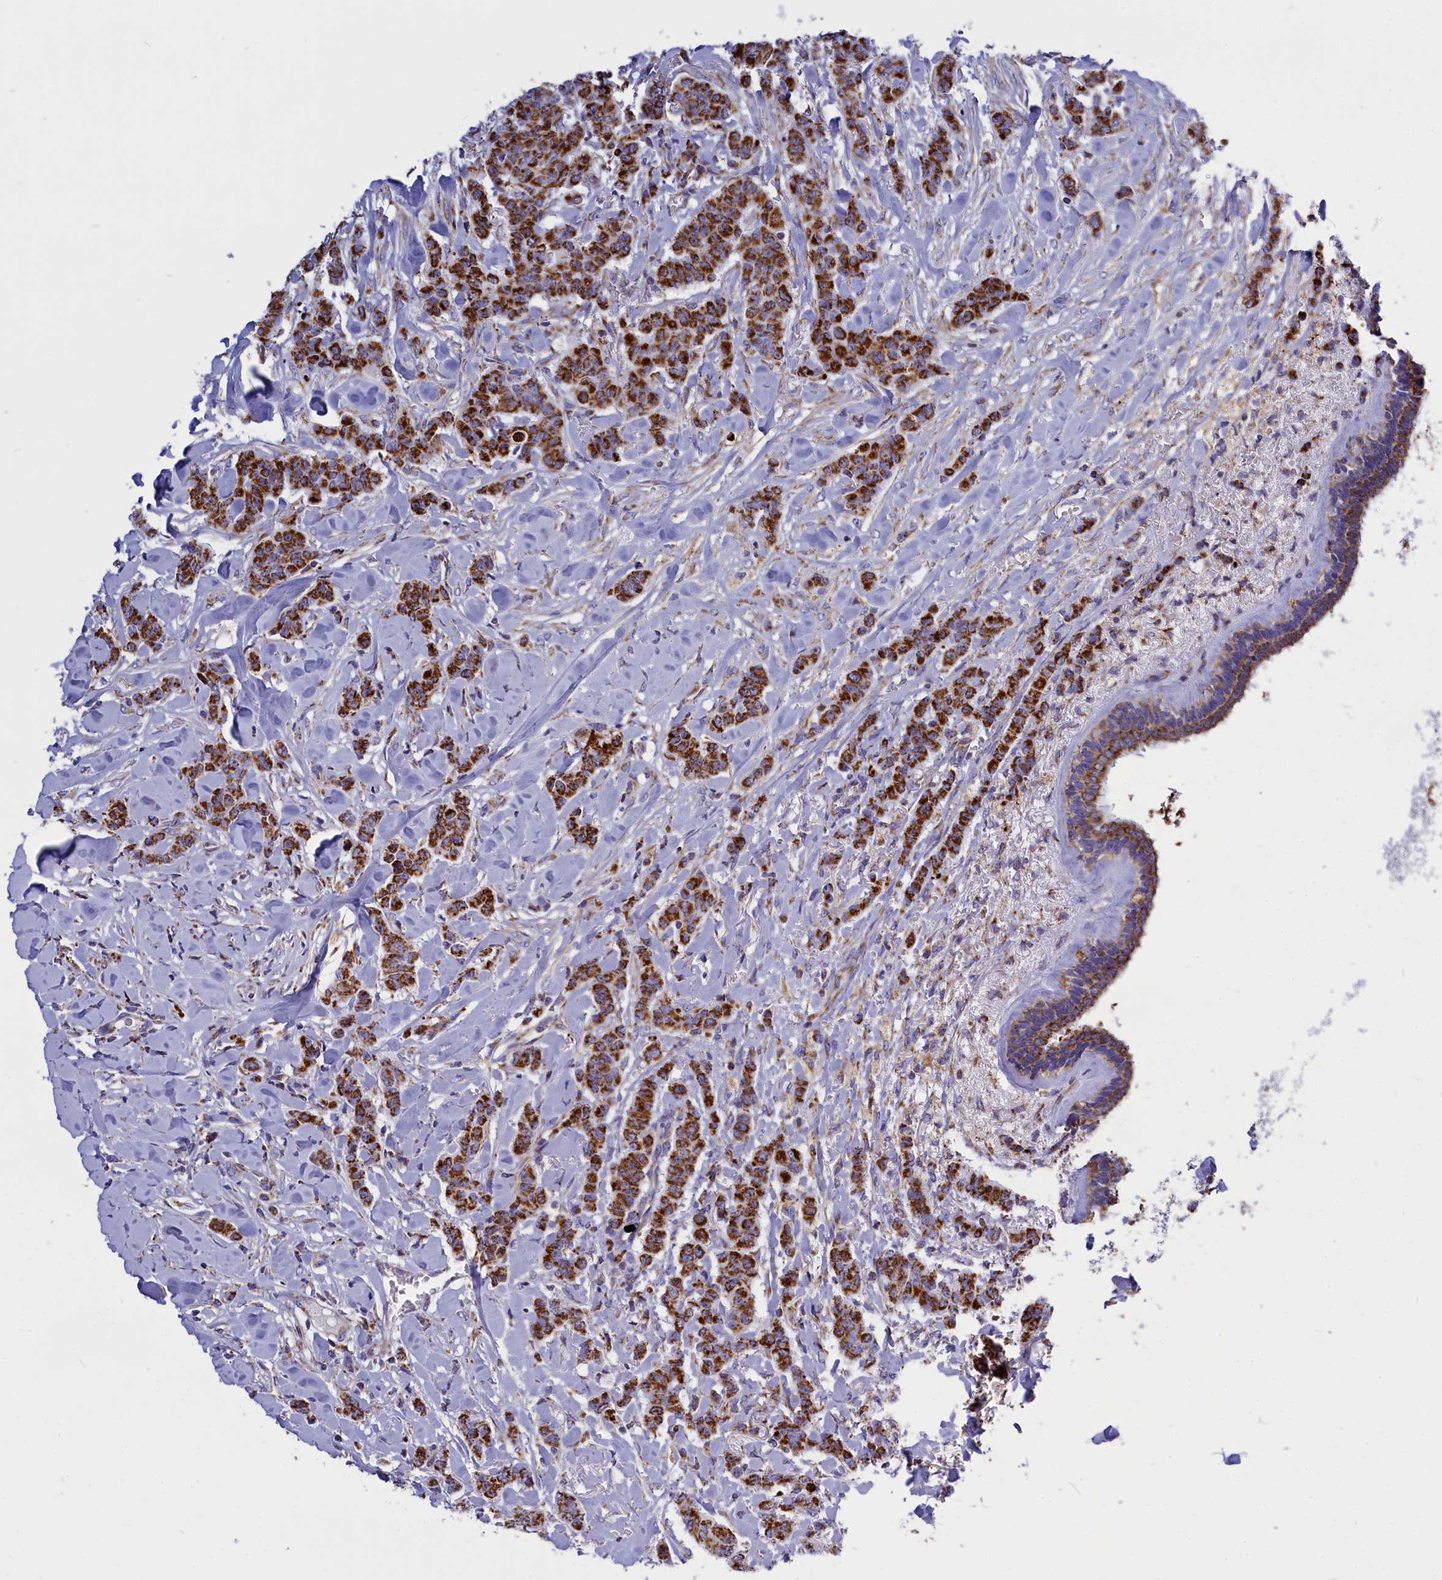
{"staining": {"intensity": "strong", "quantity": ">75%", "location": "cytoplasmic/membranous"}, "tissue": "breast cancer", "cell_type": "Tumor cells", "image_type": "cancer", "snomed": [{"axis": "morphology", "description": "Duct carcinoma"}, {"axis": "topography", "description": "Breast"}], "caption": "Immunohistochemistry image of human breast cancer (invasive ductal carcinoma) stained for a protein (brown), which shows high levels of strong cytoplasmic/membranous positivity in about >75% of tumor cells.", "gene": "VDAC2", "patient": {"sex": "female", "age": 40}}